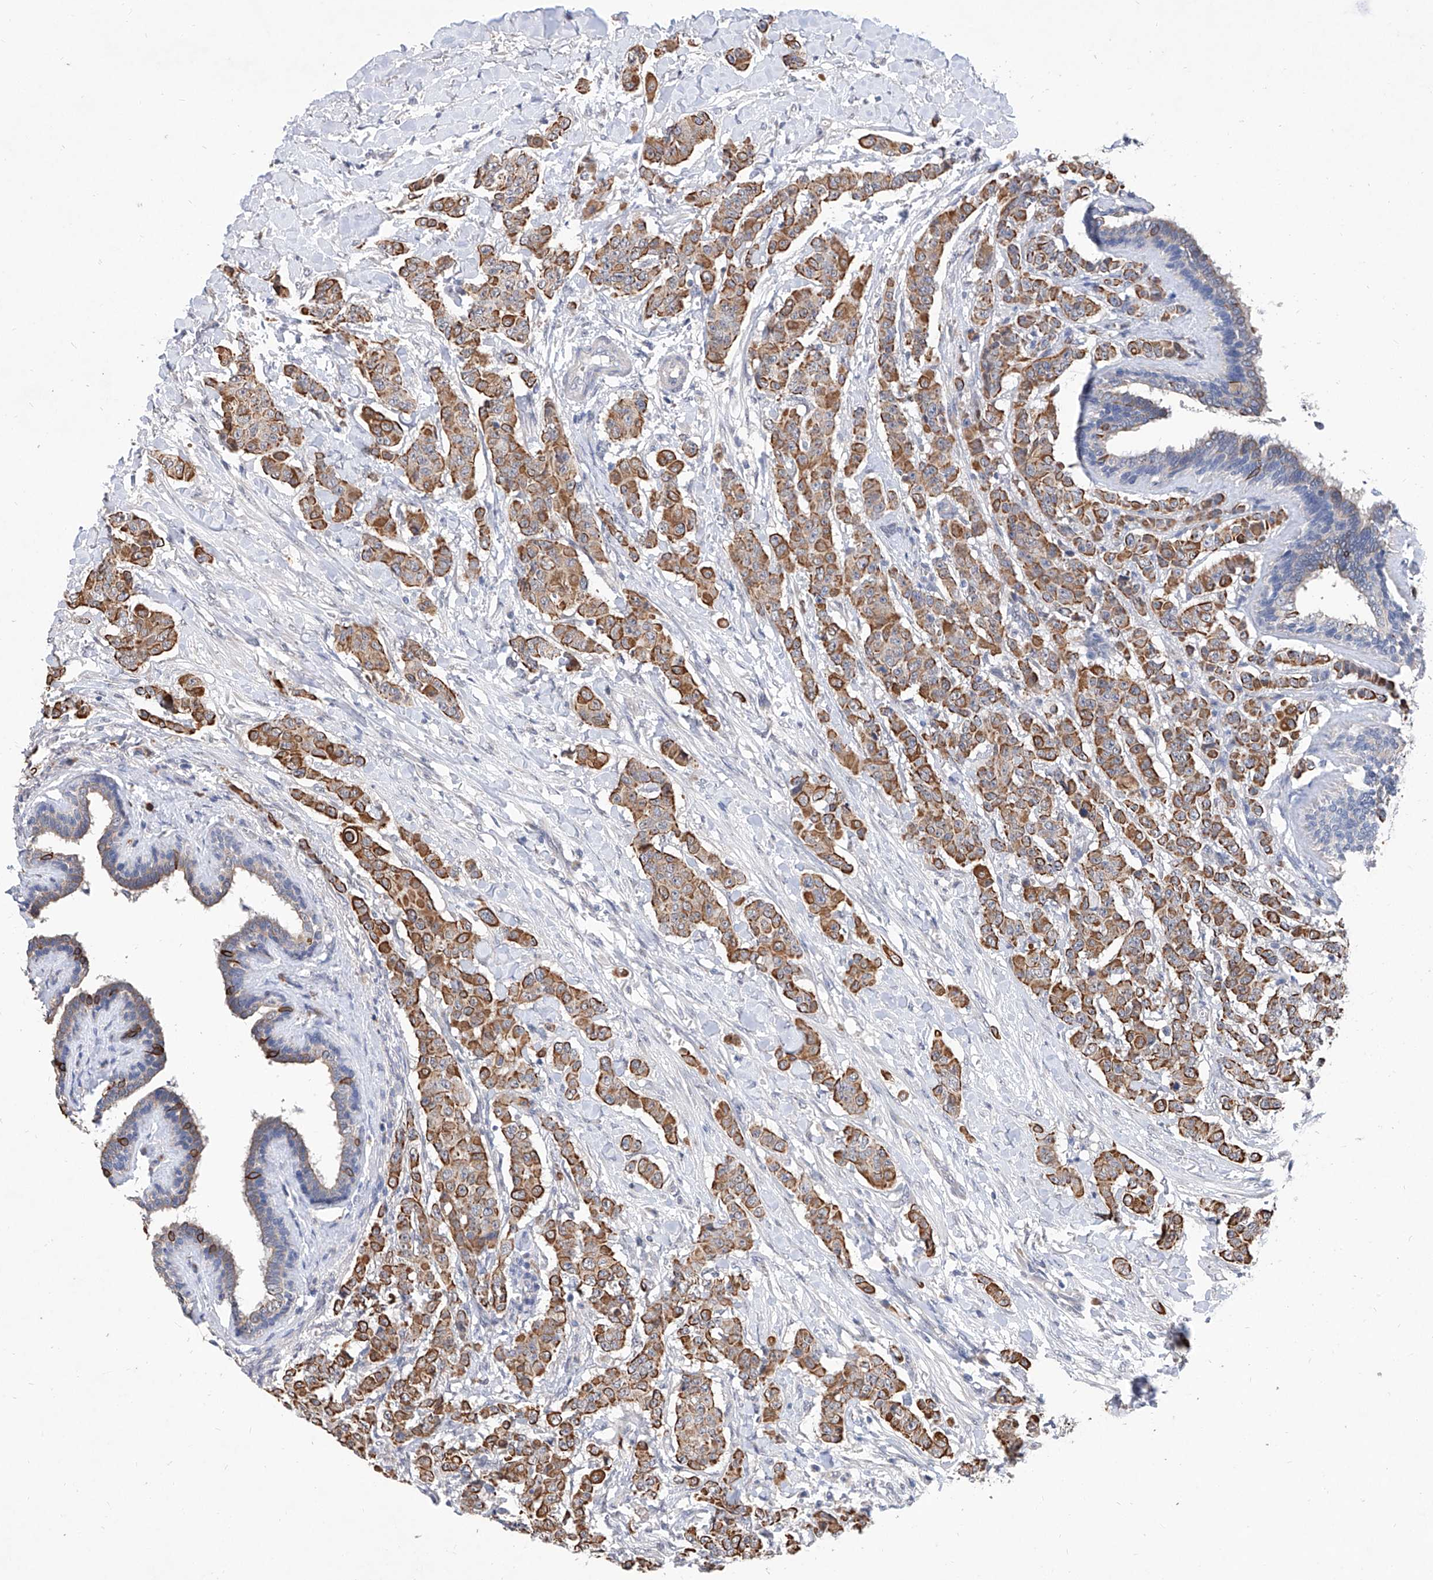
{"staining": {"intensity": "strong", "quantity": ">75%", "location": "cytoplasmic/membranous"}, "tissue": "breast cancer", "cell_type": "Tumor cells", "image_type": "cancer", "snomed": [{"axis": "morphology", "description": "Duct carcinoma"}, {"axis": "topography", "description": "Breast"}], "caption": "Protein expression analysis of human breast cancer reveals strong cytoplasmic/membranous expression in approximately >75% of tumor cells.", "gene": "MFSD4B", "patient": {"sex": "female", "age": 40}}